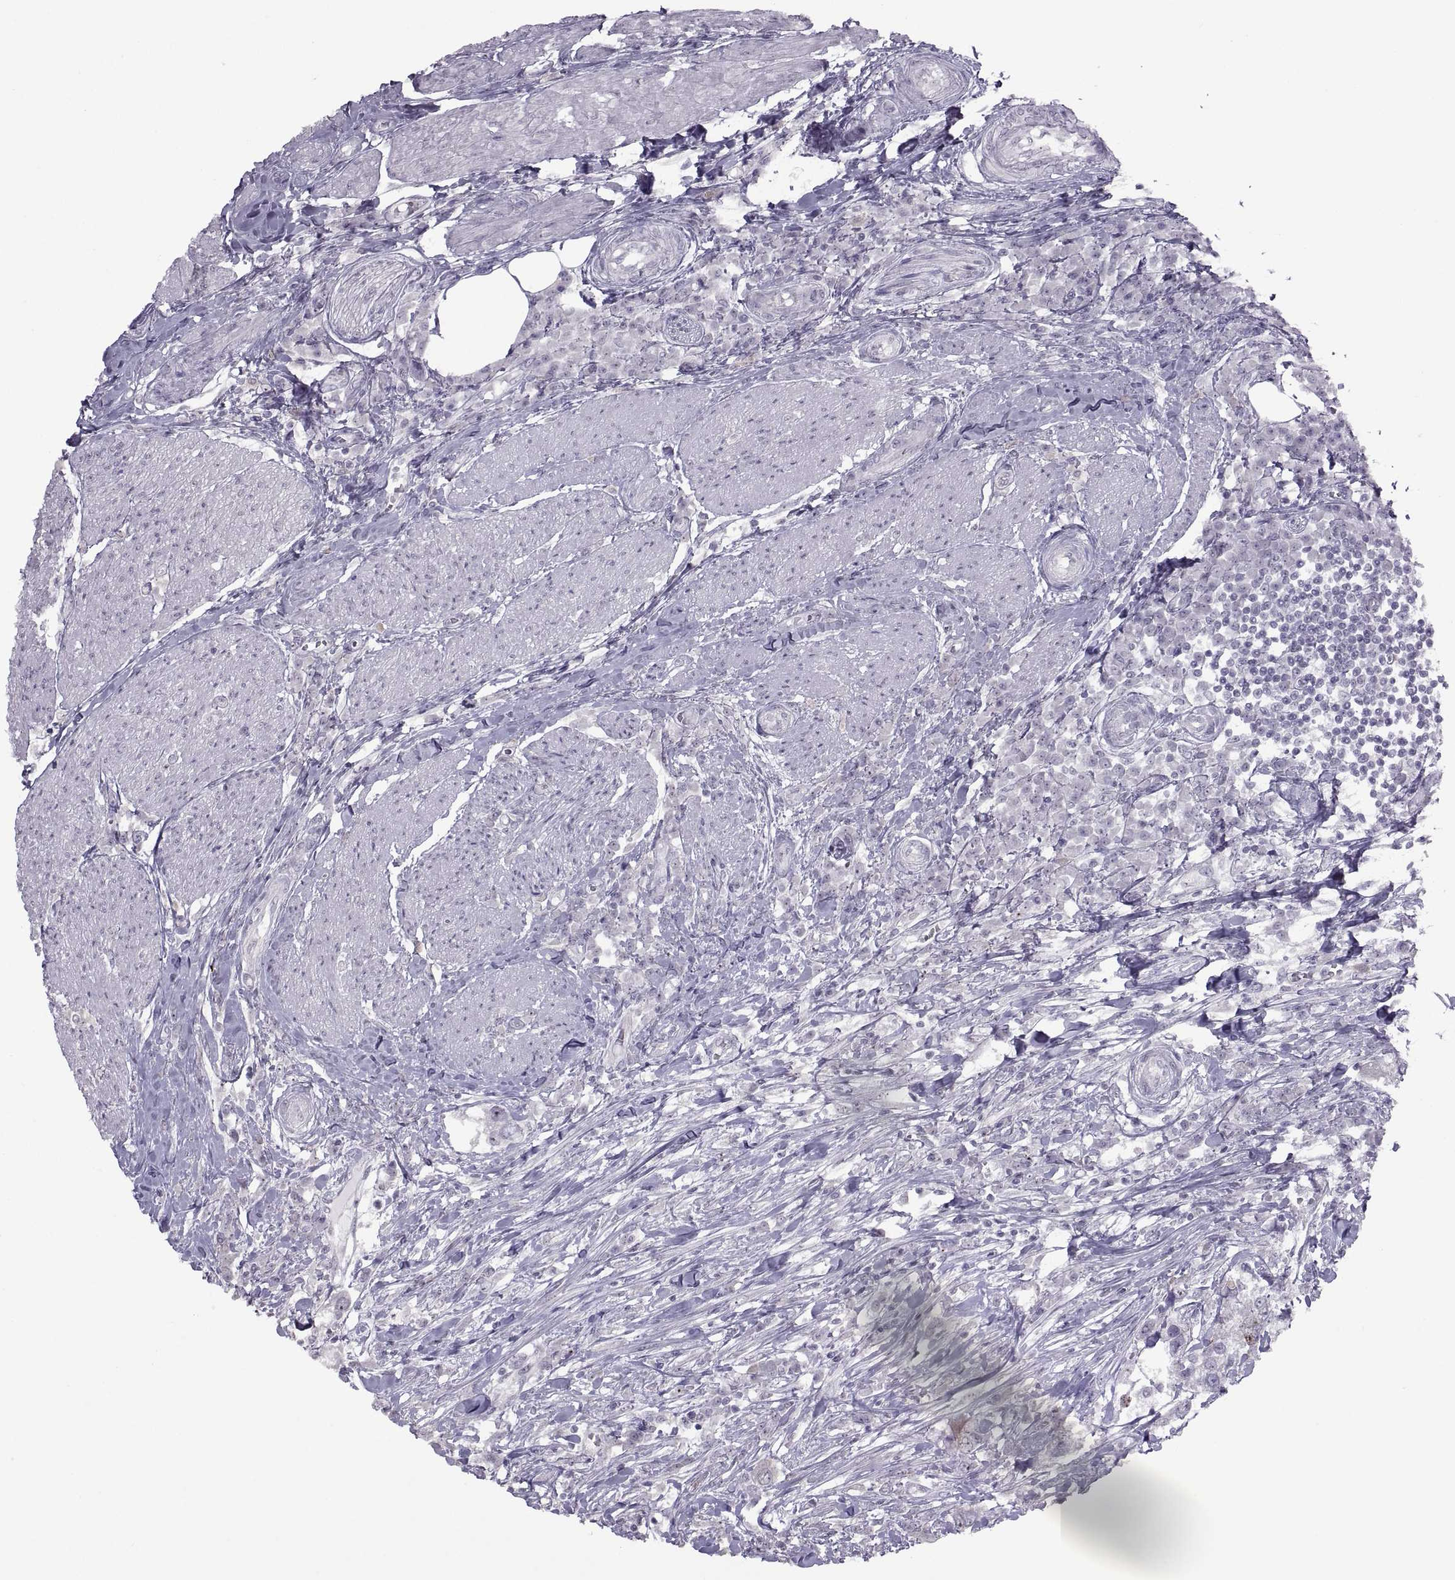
{"staining": {"intensity": "negative", "quantity": "none", "location": "none"}, "tissue": "urothelial cancer", "cell_type": "Tumor cells", "image_type": "cancer", "snomed": [{"axis": "morphology", "description": "Urothelial carcinoma, NOS"}, {"axis": "morphology", "description": "Urothelial carcinoma, High grade"}, {"axis": "topography", "description": "Urinary bladder"}], "caption": "The IHC image has no significant expression in tumor cells of transitional cell carcinoma tissue.", "gene": "ASIC2", "patient": {"sex": "male", "age": 63}}